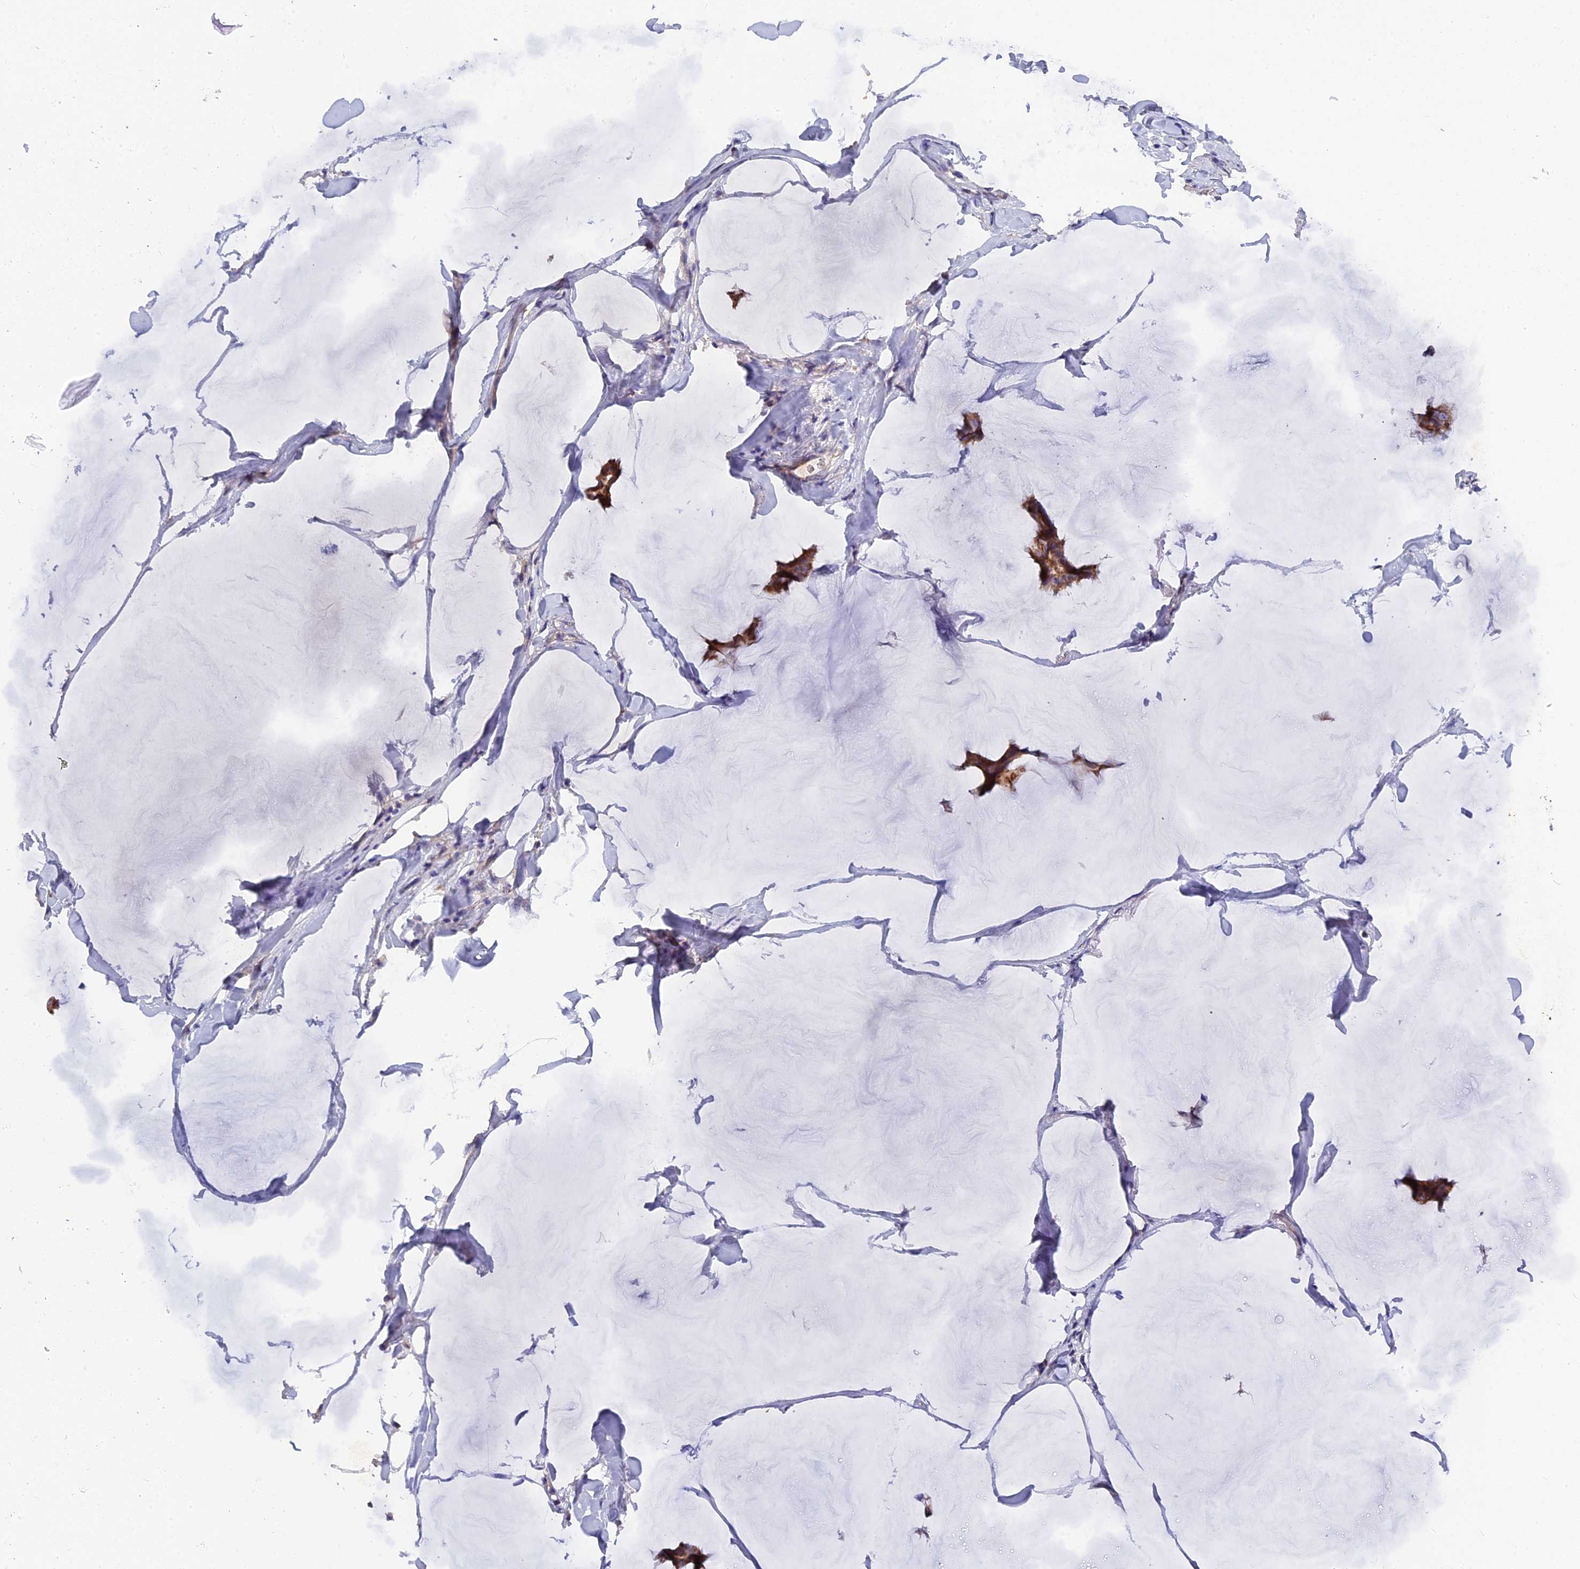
{"staining": {"intensity": "moderate", "quantity": ">75%", "location": "cytoplasmic/membranous"}, "tissue": "breast cancer", "cell_type": "Tumor cells", "image_type": "cancer", "snomed": [{"axis": "morphology", "description": "Duct carcinoma"}, {"axis": "topography", "description": "Breast"}], "caption": "Human breast invasive ductal carcinoma stained with a protein marker exhibits moderate staining in tumor cells.", "gene": "ZCCHC2", "patient": {"sex": "female", "age": 93}}